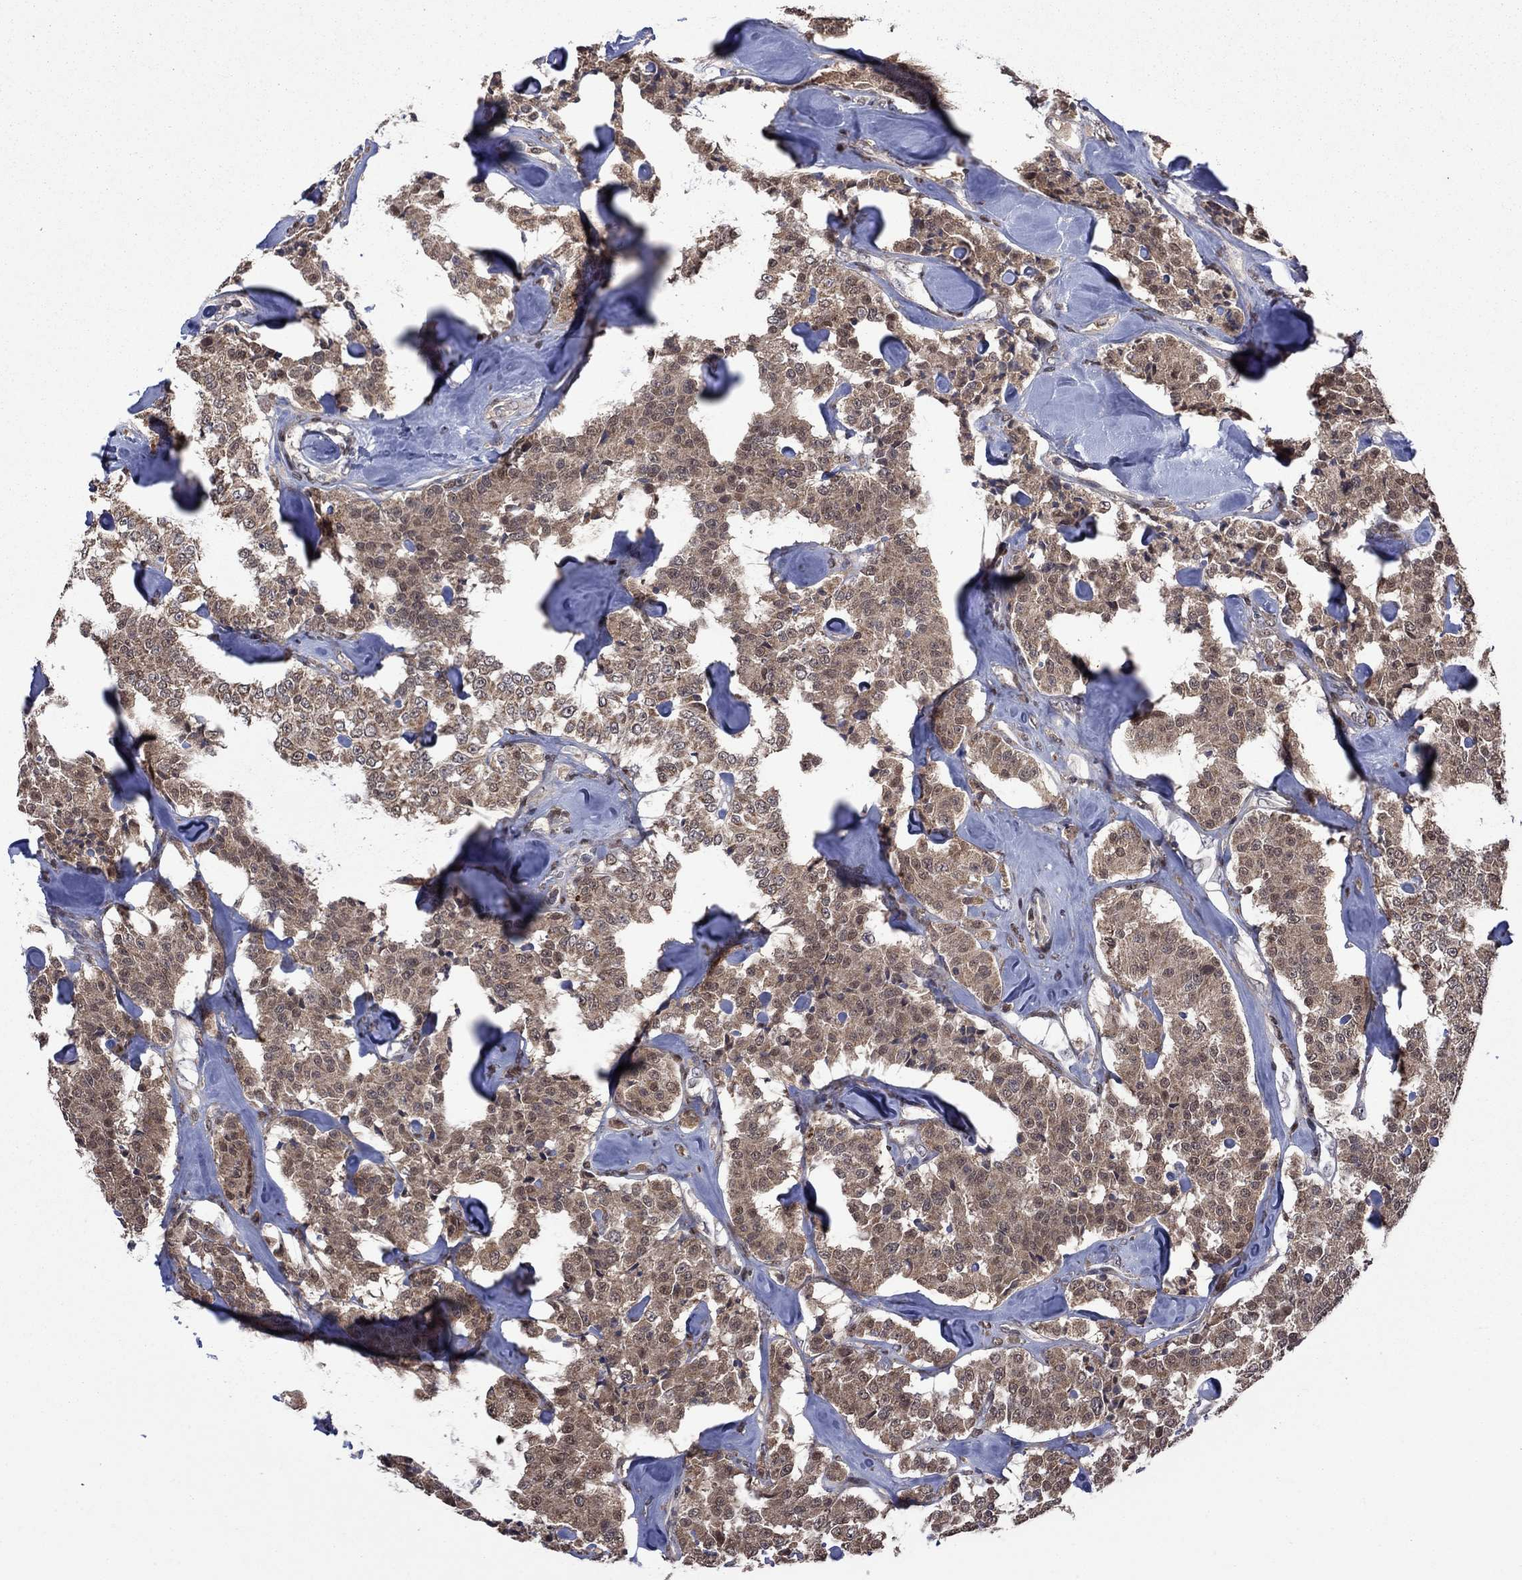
{"staining": {"intensity": "weak", "quantity": ">75%", "location": "cytoplasmic/membranous"}, "tissue": "carcinoid", "cell_type": "Tumor cells", "image_type": "cancer", "snomed": [{"axis": "morphology", "description": "Carcinoid, malignant, NOS"}, {"axis": "topography", "description": "Pancreas"}], "caption": "Carcinoid (malignant) stained for a protein (brown) shows weak cytoplasmic/membranous positive expression in about >75% of tumor cells.", "gene": "IAH1", "patient": {"sex": "male", "age": 41}}